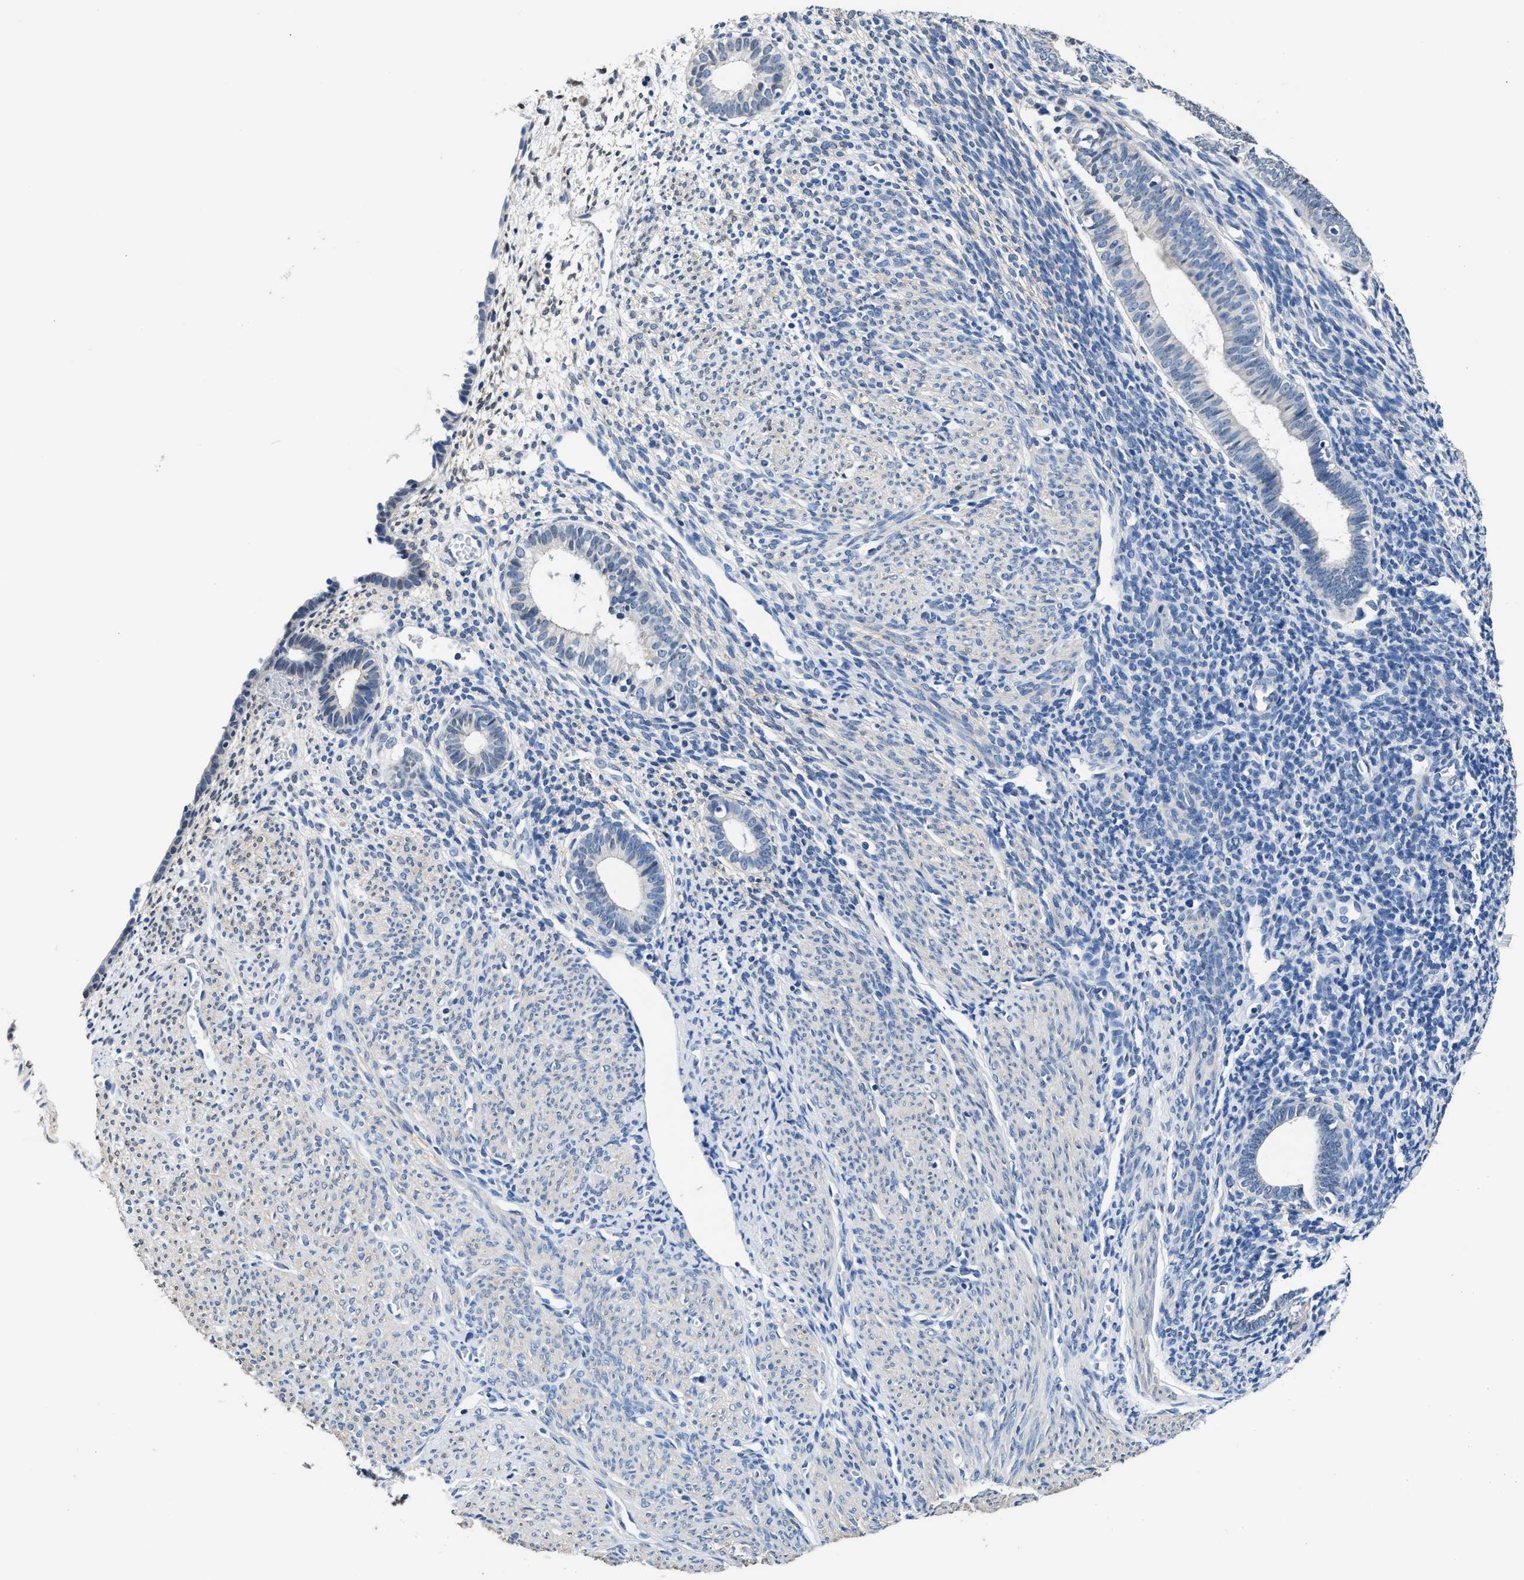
{"staining": {"intensity": "negative", "quantity": "none", "location": "none"}, "tissue": "endometrium", "cell_type": "Cells in endometrial stroma", "image_type": "normal", "snomed": [{"axis": "morphology", "description": "Normal tissue, NOS"}, {"axis": "morphology", "description": "Adenocarcinoma, NOS"}, {"axis": "topography", "description": "Endometrium"}], "caption": "Protein analysis of benign endometrium exhibits no significant positivity in cells in endometrial stroma. (DAB (3,3'-diaminobenzidine) immunohistochemistry with hematoxylin counter stain).", "gene": "MYH3", "patient": {"sex": "female", "age": 57}}